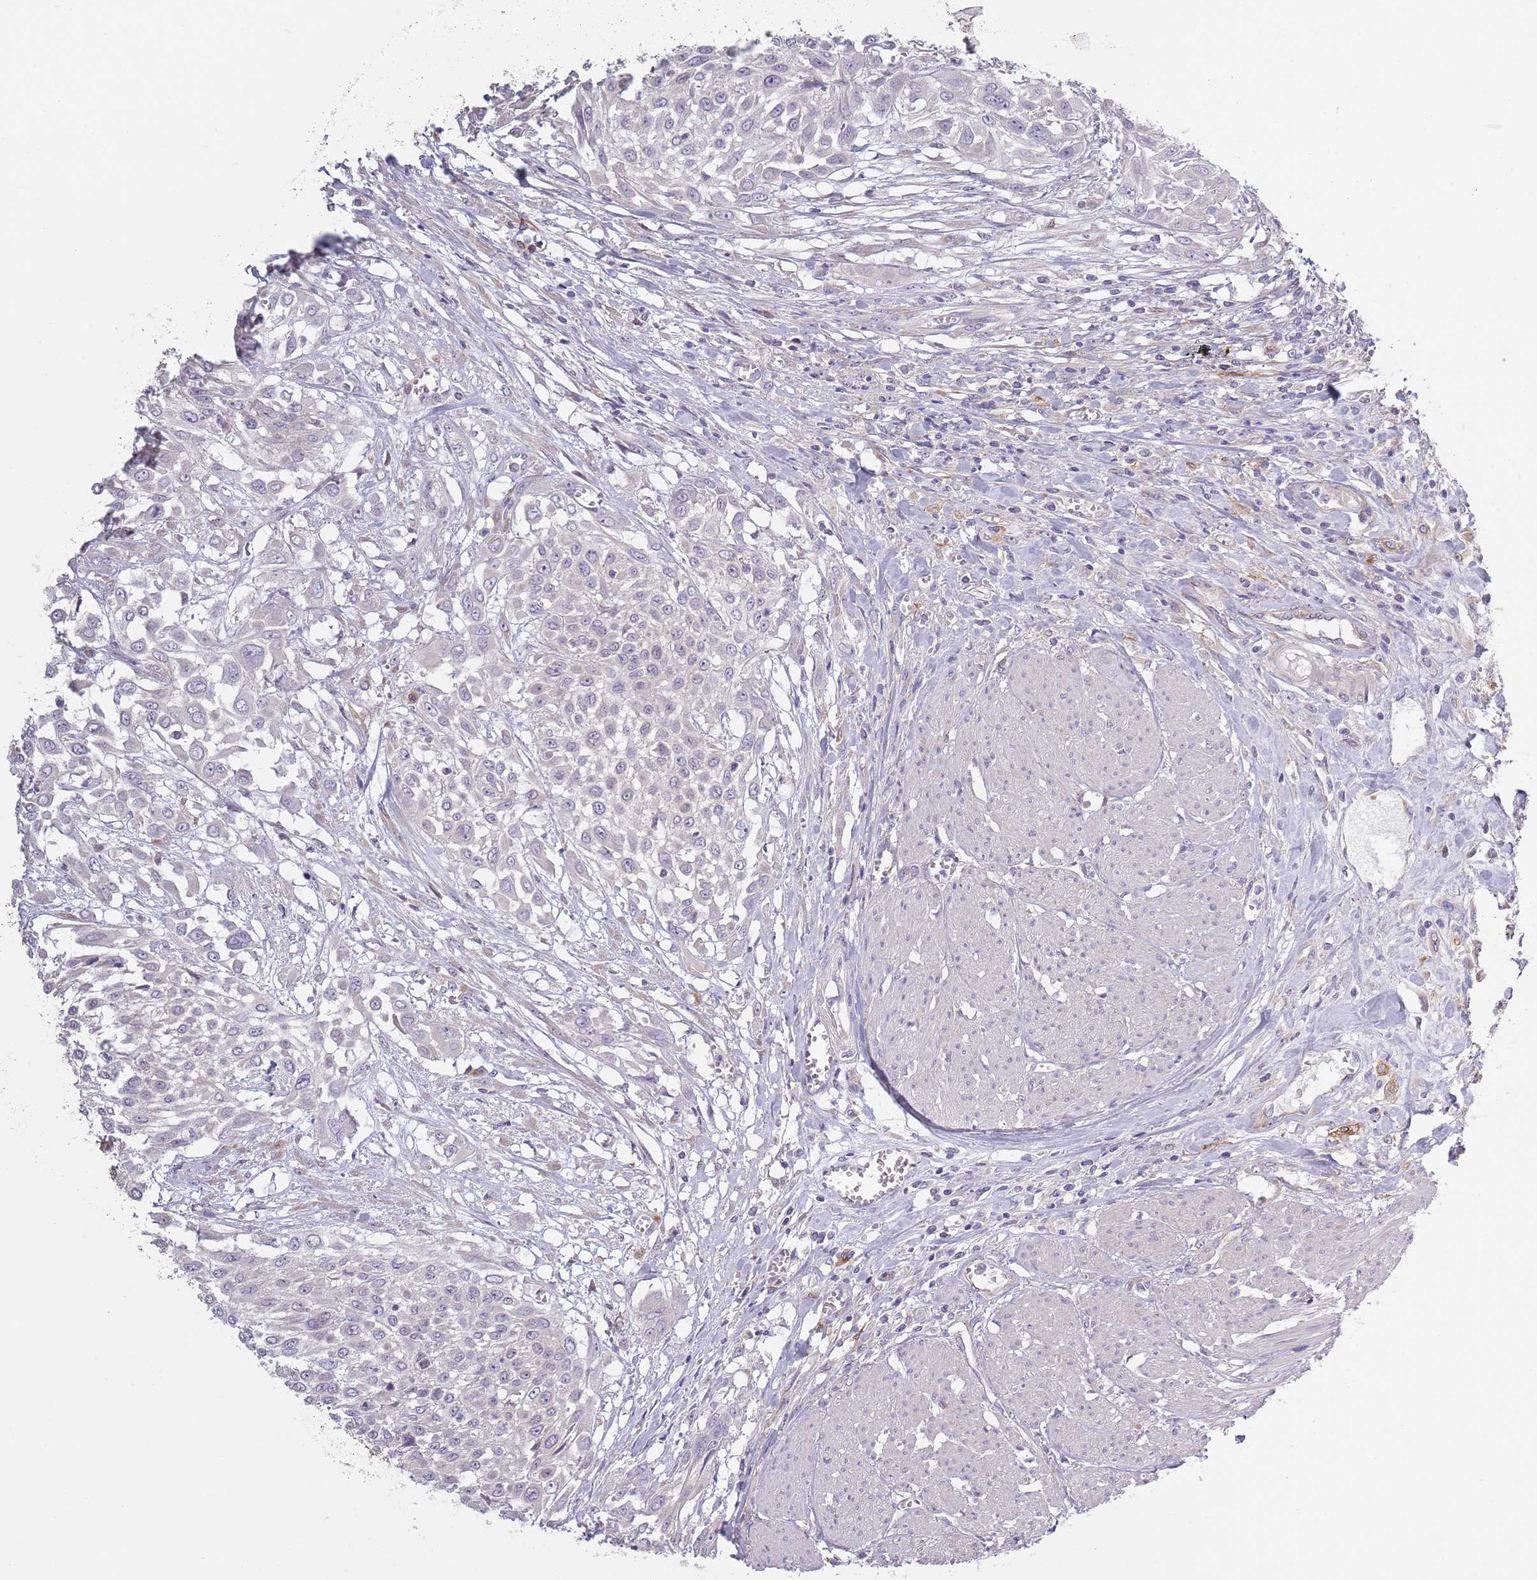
{"staining": {"intensity": "negative", "quantity": "none", "location": "none"}, "tissue": "urothelial cancer", "cell_type": "Tumor cells", "image_type": "cancer", "snomed": [{"axis": "morphology", "description": "Urothelial carcinoma, High grade"}, {"axis": "topography", "description": "Urinary bladder"}], "caption": "A histopathology image of human urothelial cancer is negative for staining in tumor cells.", "gene": "COQ5", "patient": {"sex": "male", "age": 57}}